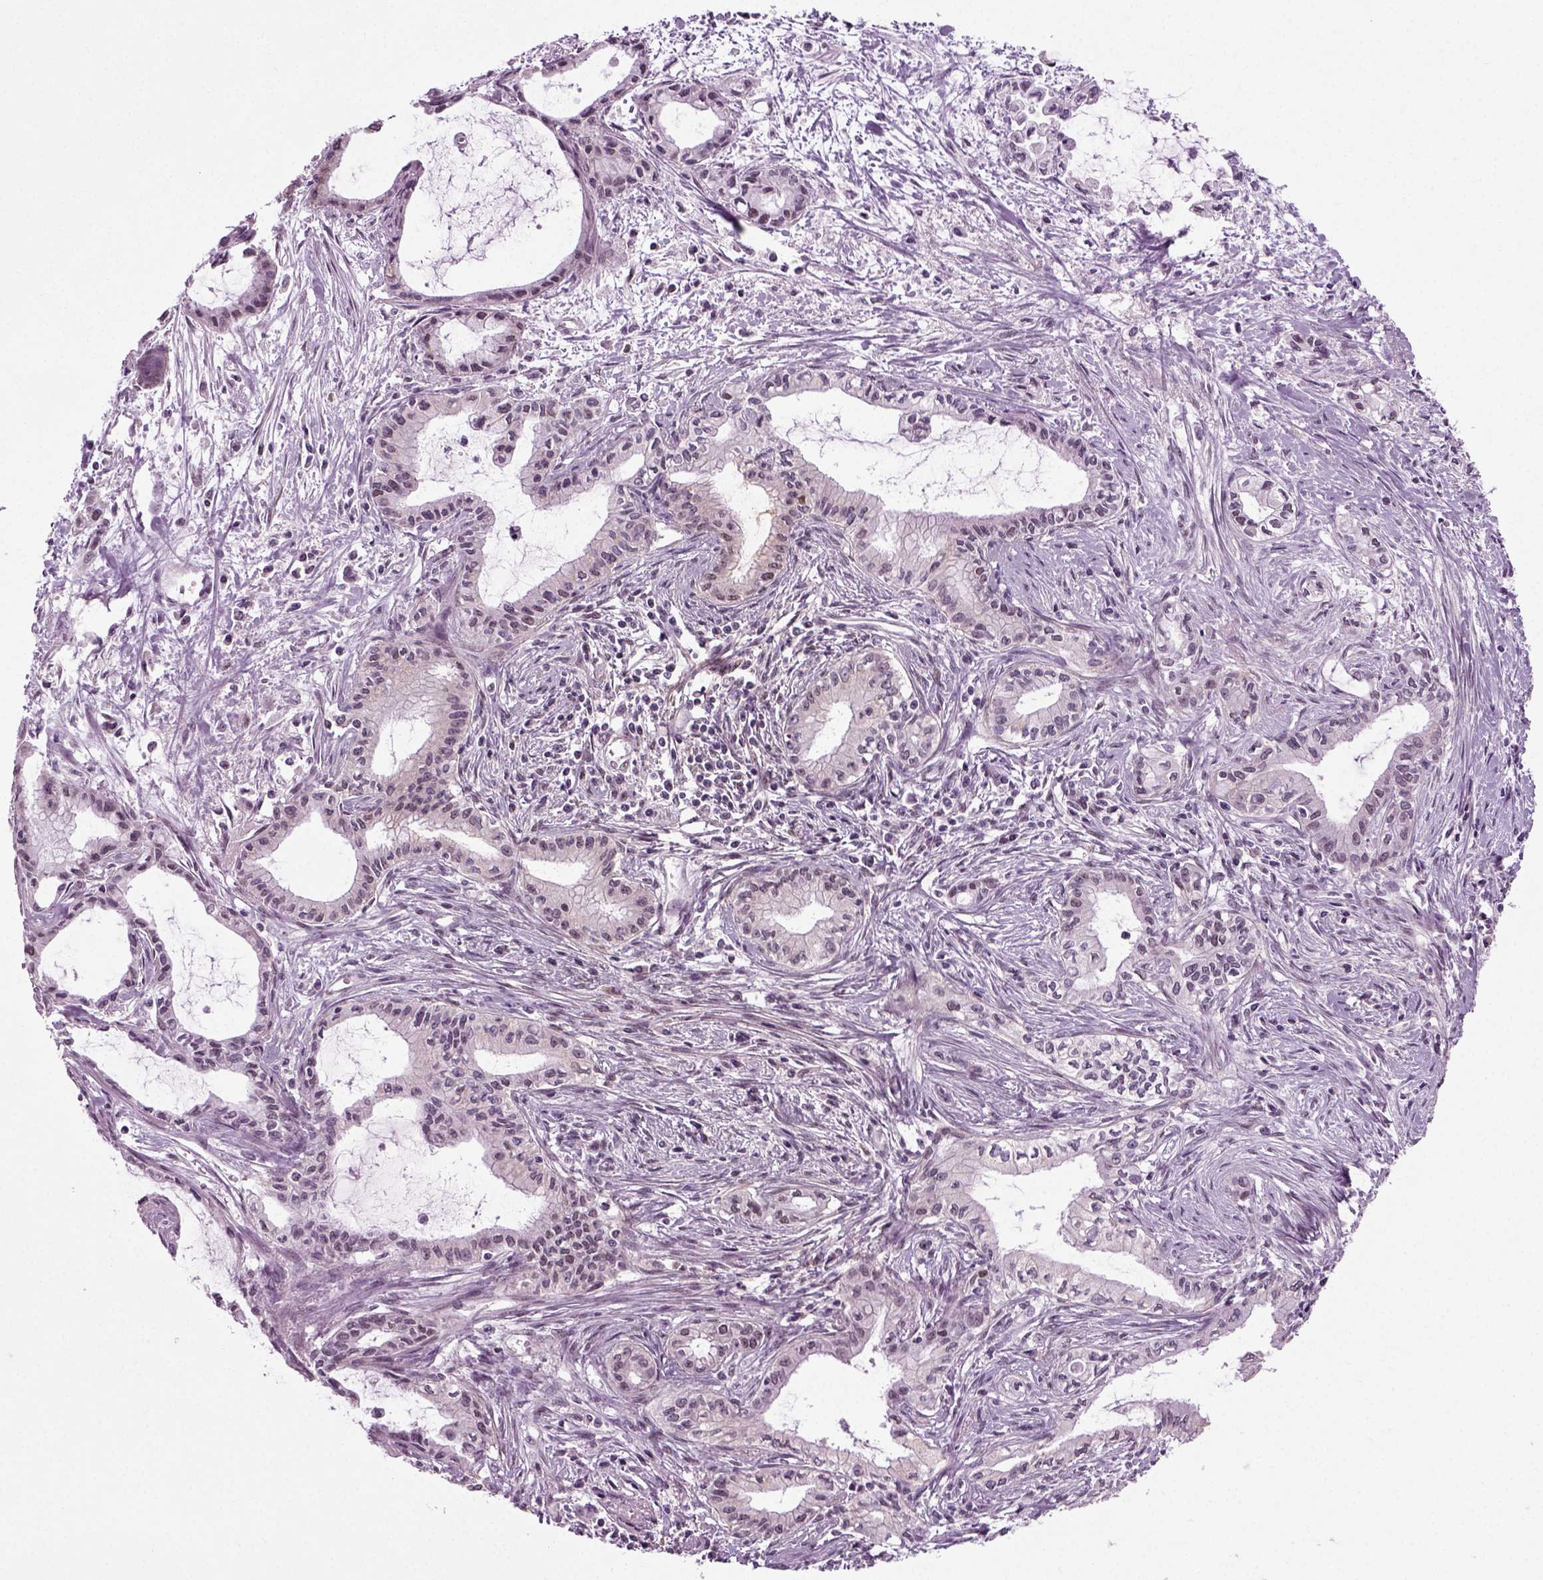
{"staining": {"intensity": "negative", "quantity": "none", "location": "none"}, "tissue": "pancreatic cancer", "cell_type": "Tumor cells", "image_type": "cancer", "snomed": [{"axis": "morphology", "description": "Adenocarcinoma, NOS"}, {"axis": "topography", "description": "Pancreas"}], "caption": "An immunohistochemistry image of pancreatic adenocarcinoma is shown. There is no staining in tumor cells of pancreatic adenocarcinoma.", "gene": "RCOR3", "patient": {"sex": "male", "age": 48}}